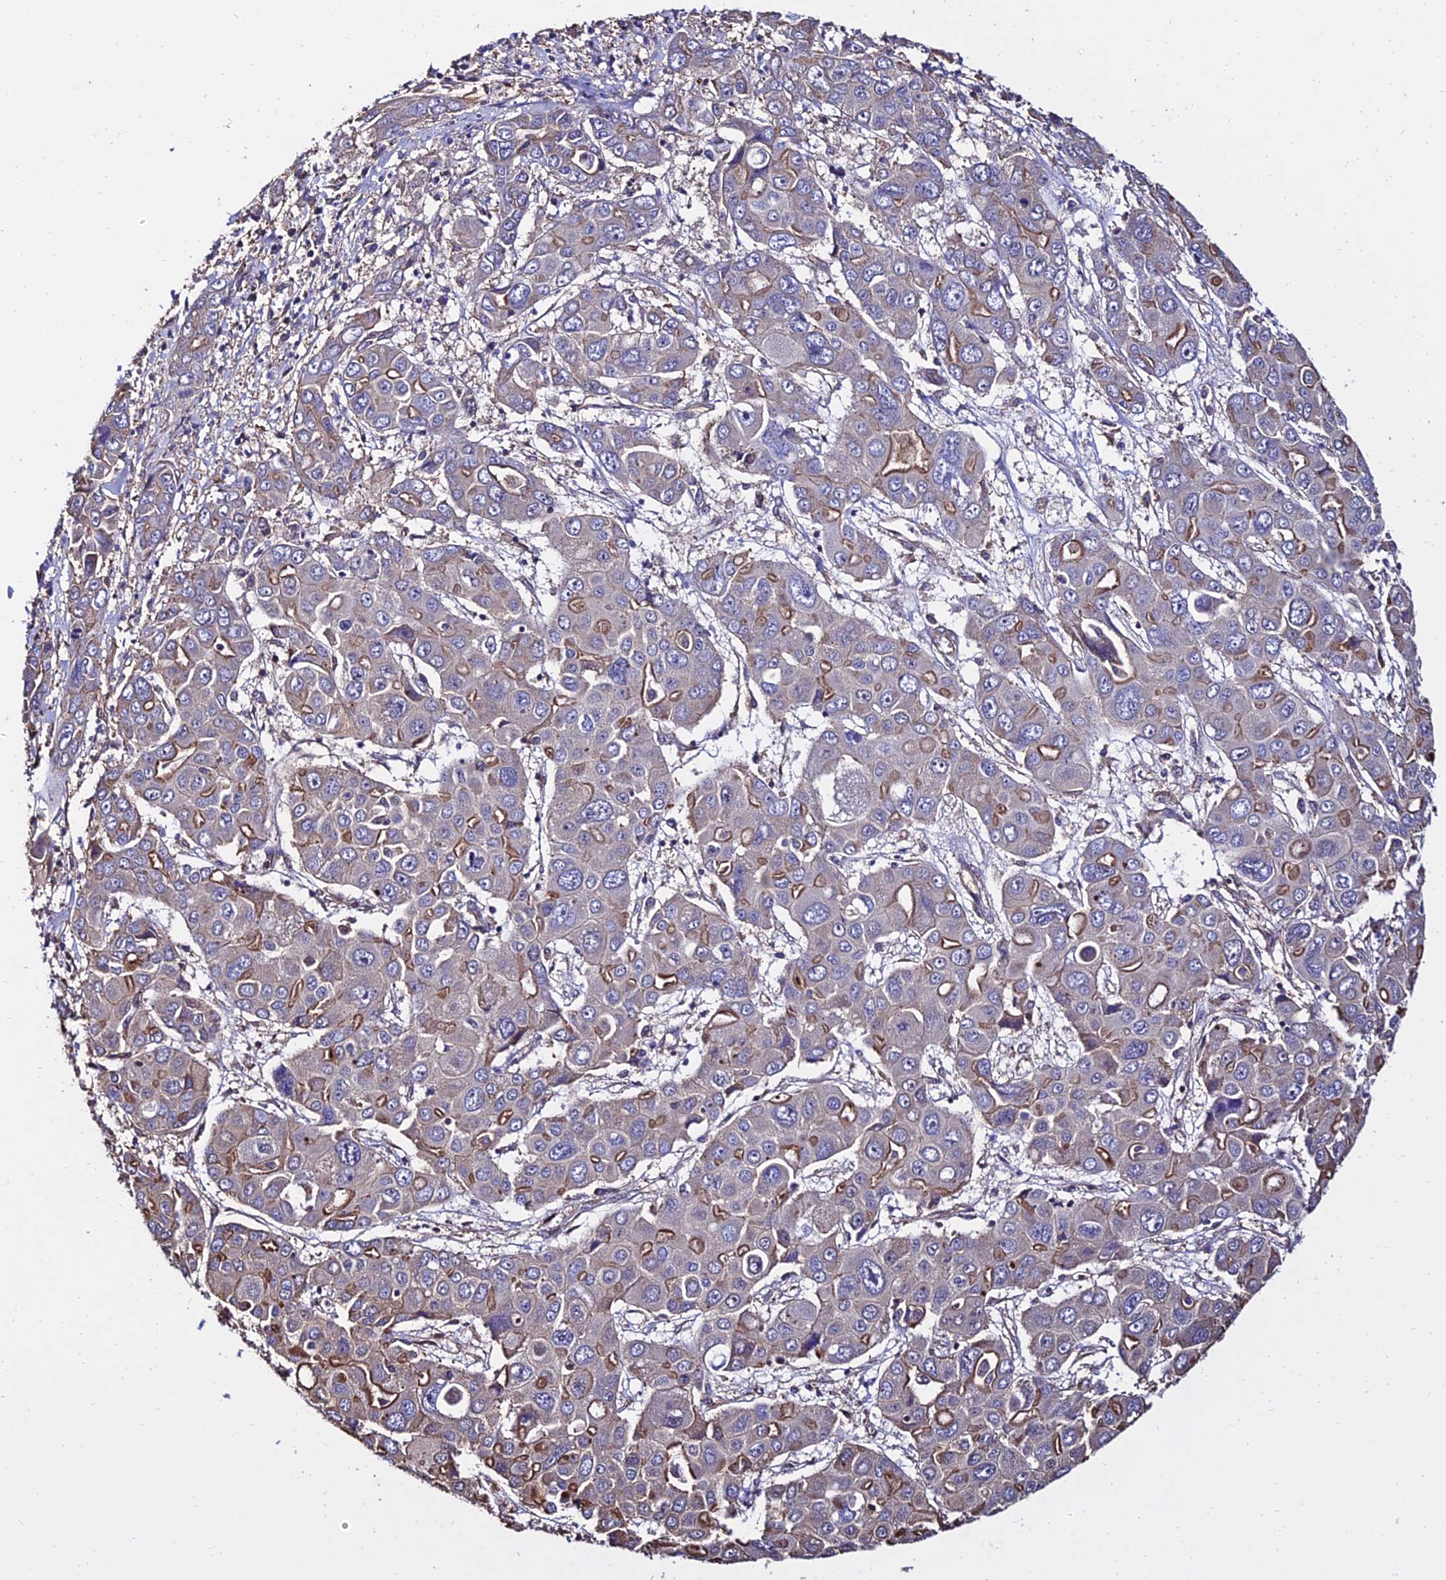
{"staining": {"intensity": "moderate", "quantity": "25%-75%", "location": "cytoplasmic/membranous"}, "tissue": "liver cancer", "cell_type": "Tumor cells", "image_type": "cancer", "snomed": [{"axis": "morphology", "description": "Cholangiocarcinoma"}, {"axis": "topography", "description": "Liver"}], "caption": "IHC image of cholangiocarcinoma (liver) stained for a protein (brown), which demonstrates medium levels of moderate cytoplasmic/membranous expression in approximately 25%-75% of tumor cells.", "gene": "CALM2", "patient": {"sex": "male", "age": 67}}